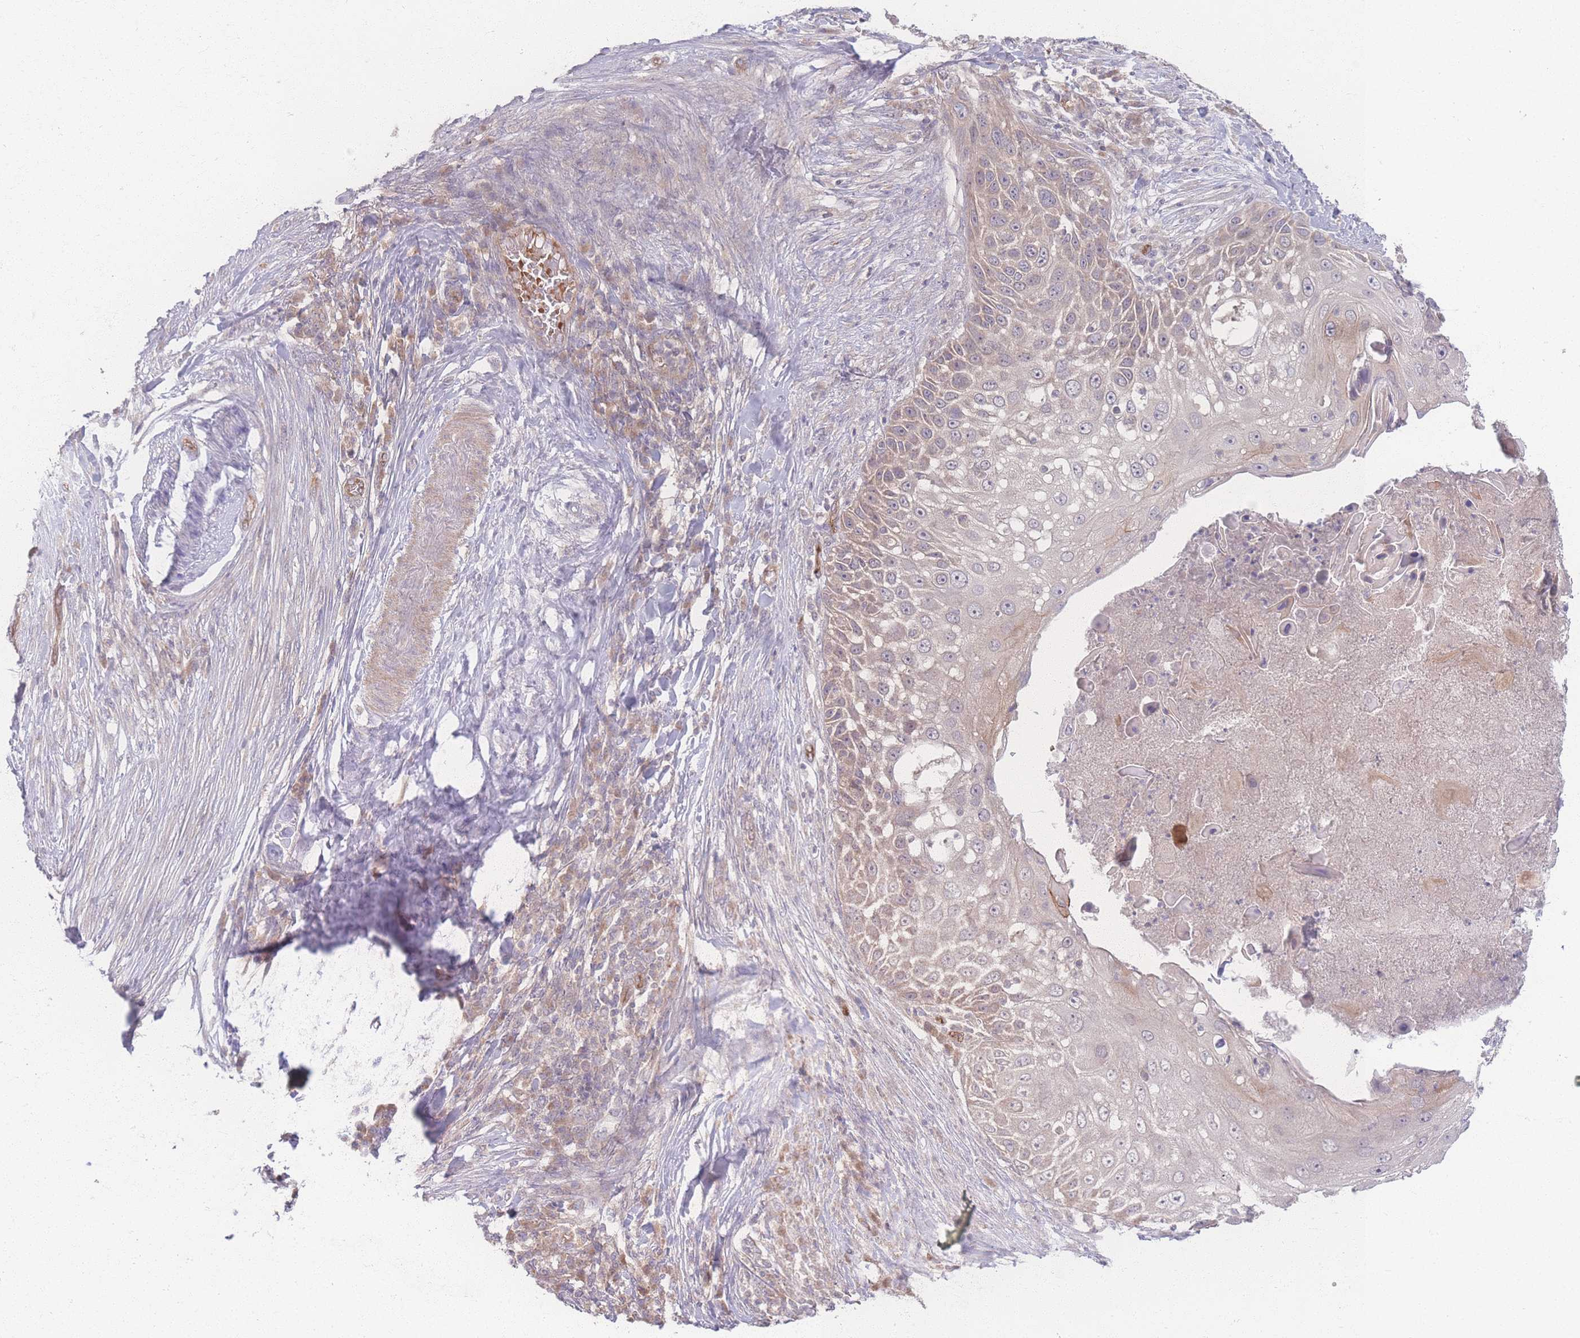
{"staining": {"intensity": "weak", "quantity": "<25%", "location": "cytoplasmic/membranous"}, "tissue": "skin cancer", "cell_type": "Tumor cells", "image_type": "cancer", "snomed": [{"axis": "morphology", "description": "Squamous cell carcinoma, NOS"}, {"axis": "topography", "description": "Skin"}], "caption": "This is an immunohistochemistry (IHC) image of skin cancer (squamous cell carcinoma). There is no staining in tumor cells.", "gene": "INSR", "patient": {"sex": "female", "age": 44}}